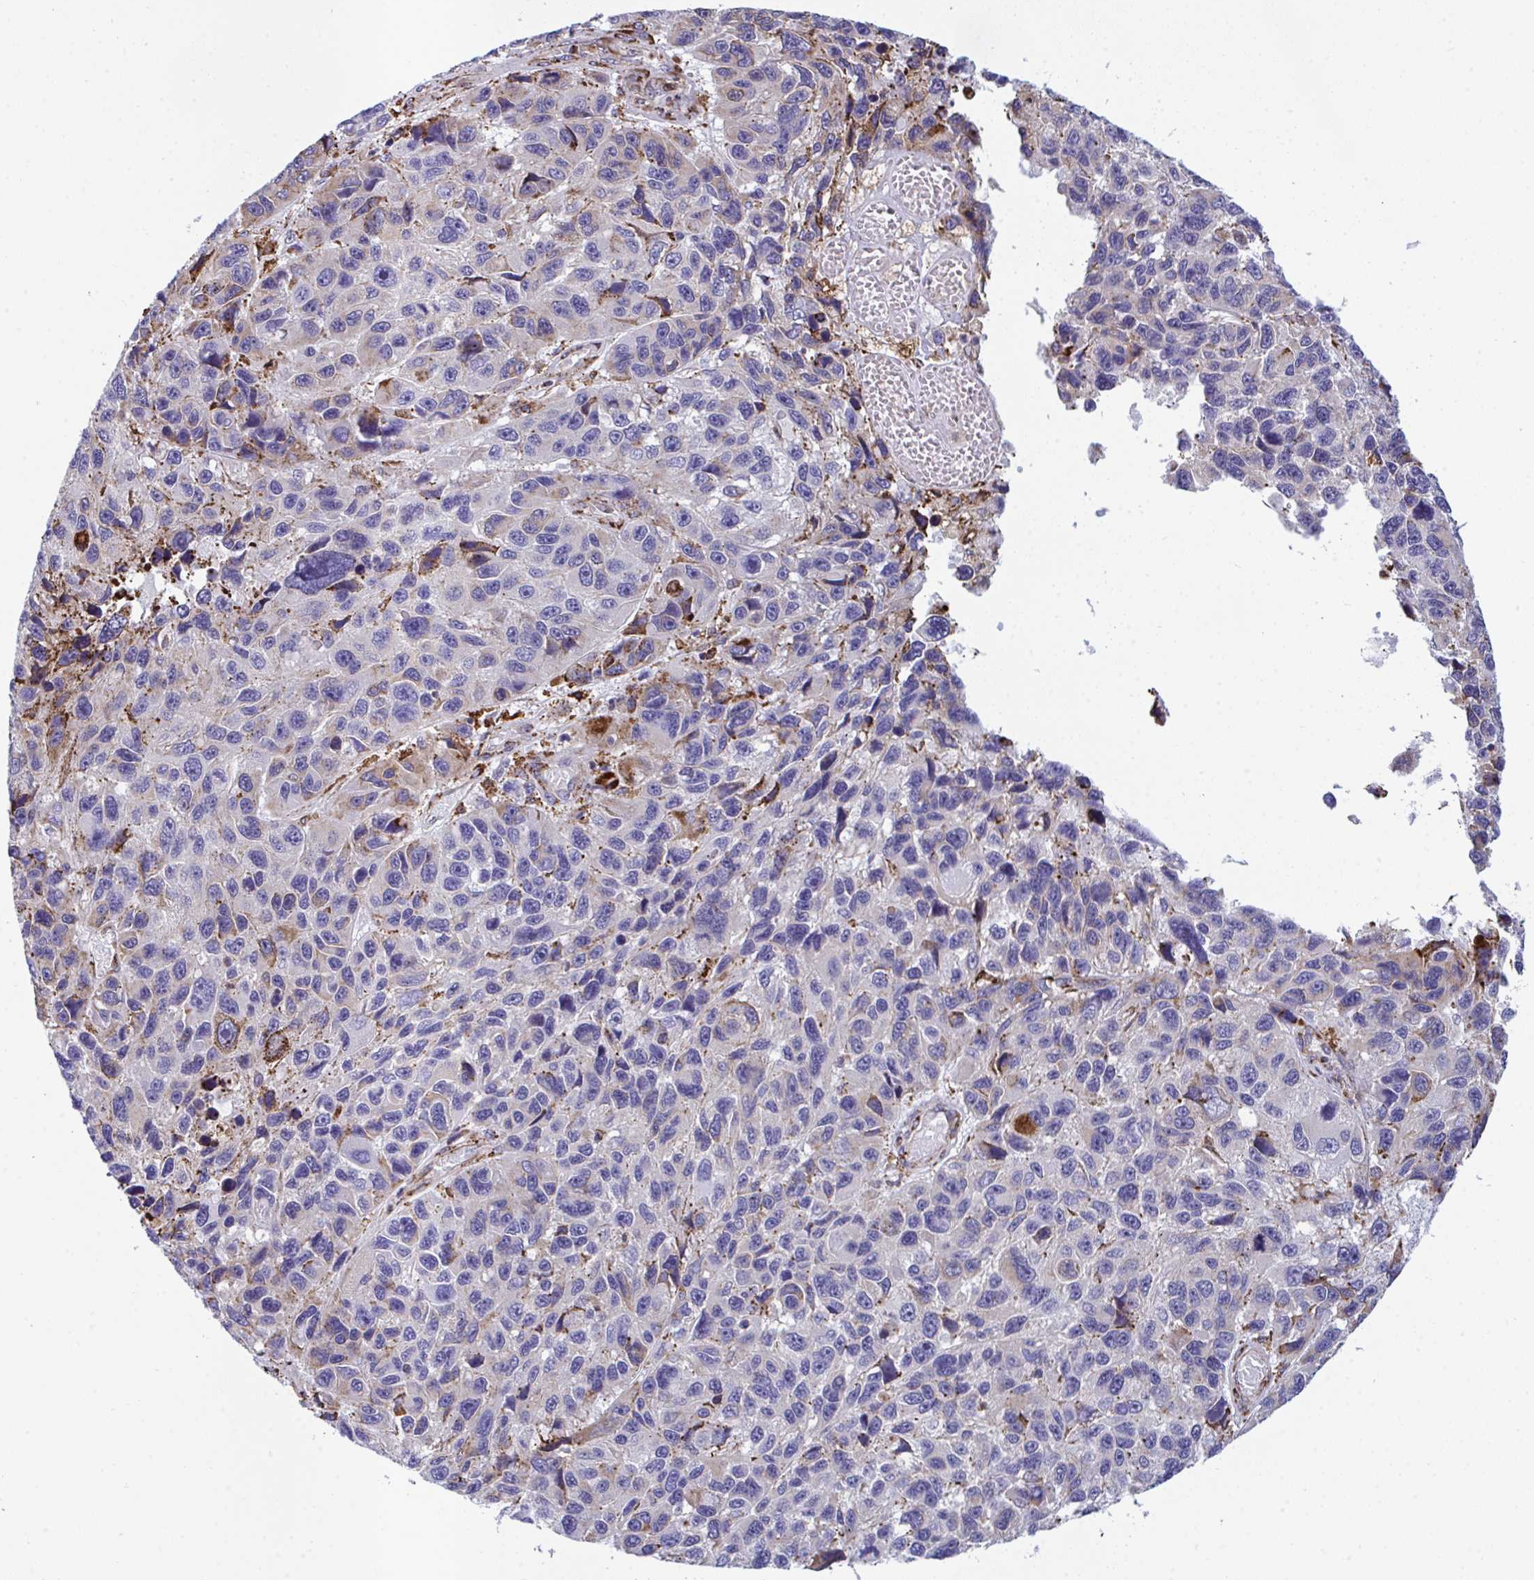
{"staining": {"intensity": "moderate", "quantity": "<25%", "location": "cytoplasmic/membranous"}, "tissue": "melanoma", "cell_type": "Tumor cells", "image_type": "cancer", "snomed": [{"axis": "morphology", "description": "Malignant melanoma, NOS"}, {"axis": "topography", "description": "Skin"}], "caption": "An immunohistochemistry (IHC) image of tumor tissue is shown. Protein staining in brown highlights moderate cytoplasmic/membranous positivity in malignant melanoma within tumor cells.", "gene": "PEAK3", "patient": {"sex": "male", "age": 53}}